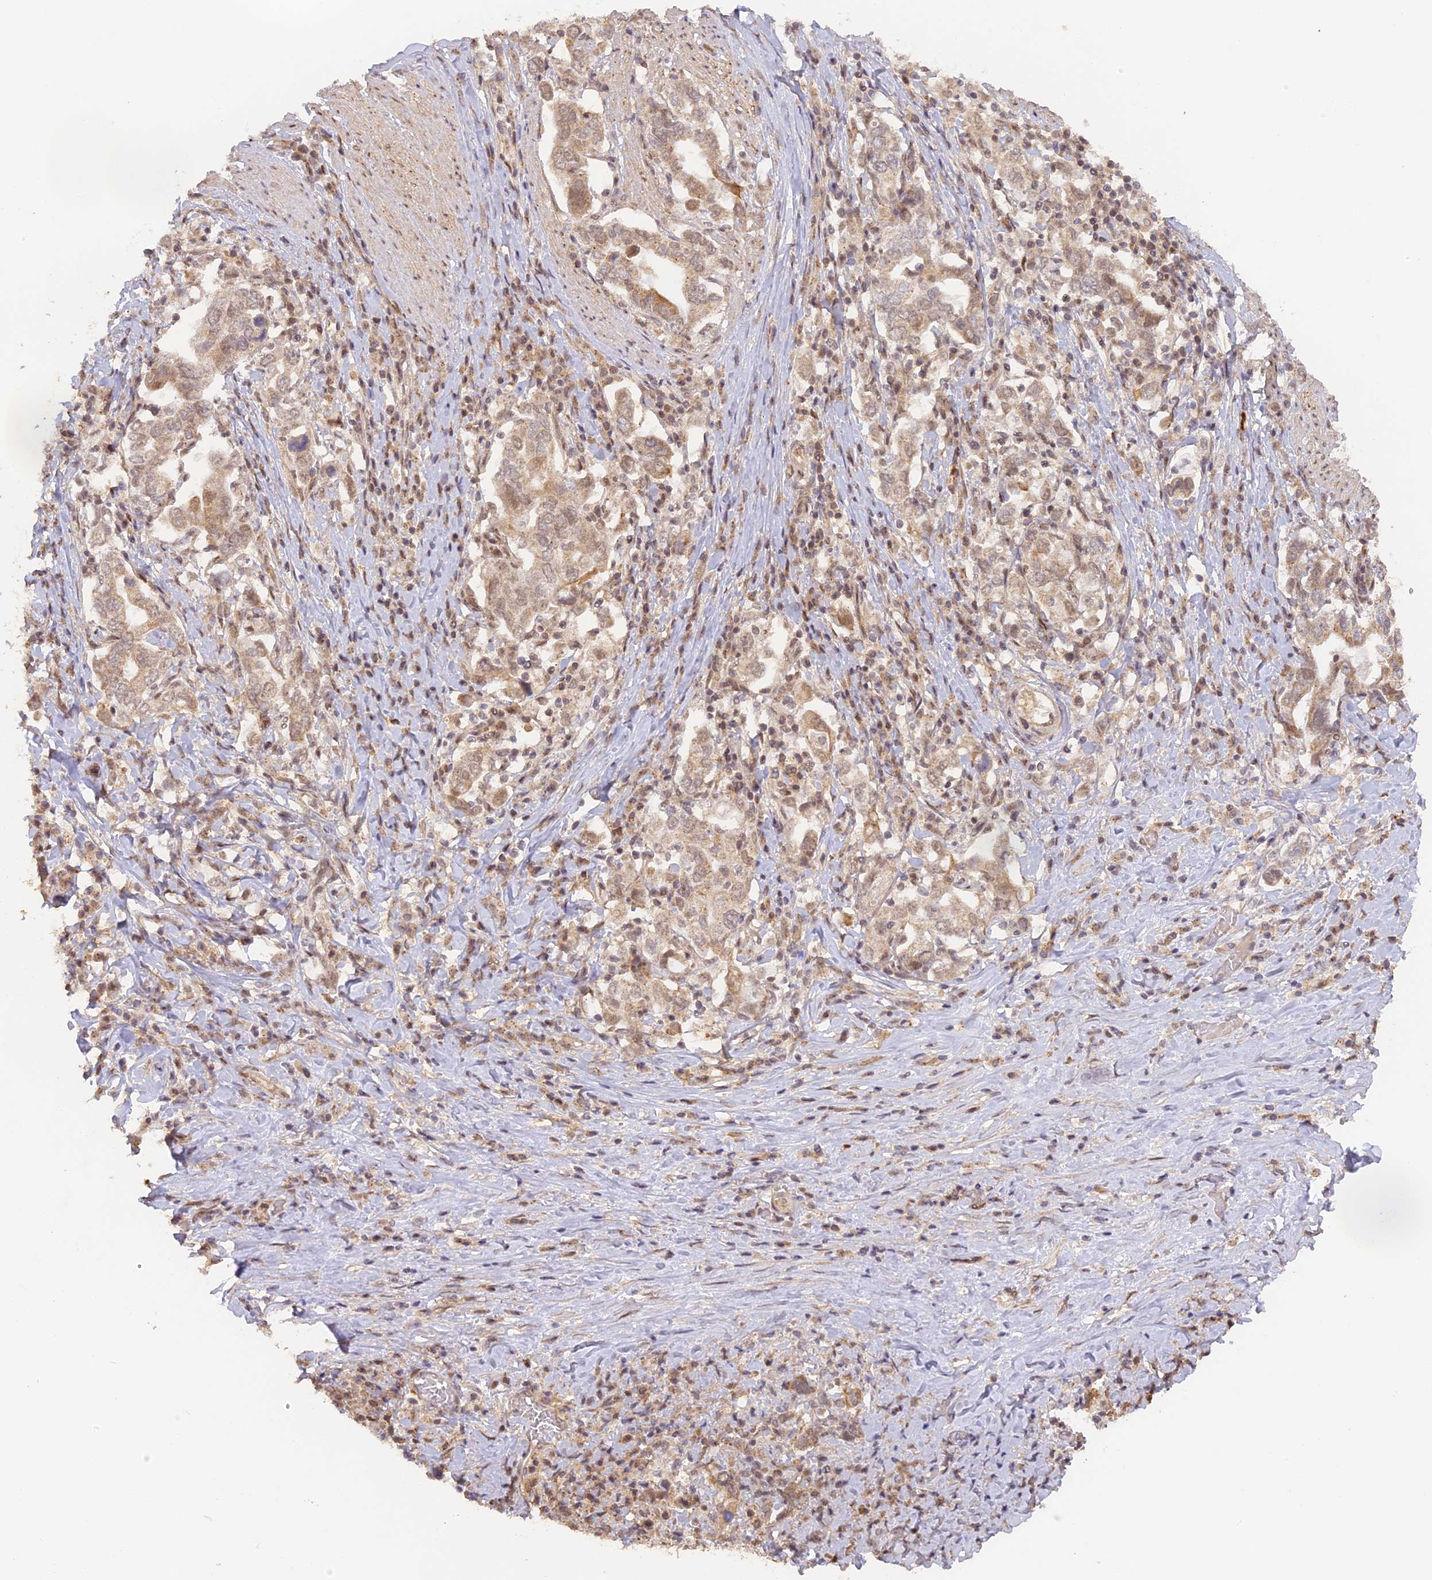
{"staining": {"intensity": "weak", "quantity": "25%-75%", "location": "cytoplasmic/membranous"}, "tissue": "stomach cancer", "cell_type": "Tumor cells", "image_type": "cancer", "snomed": [{"axis": "morphology", "description": "Adenocarcinoma, NOS"}, {"axis": "topography", "description": "Stomach, upper"}, {"axis": "topography", "description": "Stomach"}], "caption": "Stomach cancer (adenocarcinoma) was stained to show a protein in brown. There is low levels of weak cytoplasmic/membranous expression in approximately 25%-75% of tumor cells.", "gene": "MYBL2", "patient": {"sex": "male", "age": 62}}